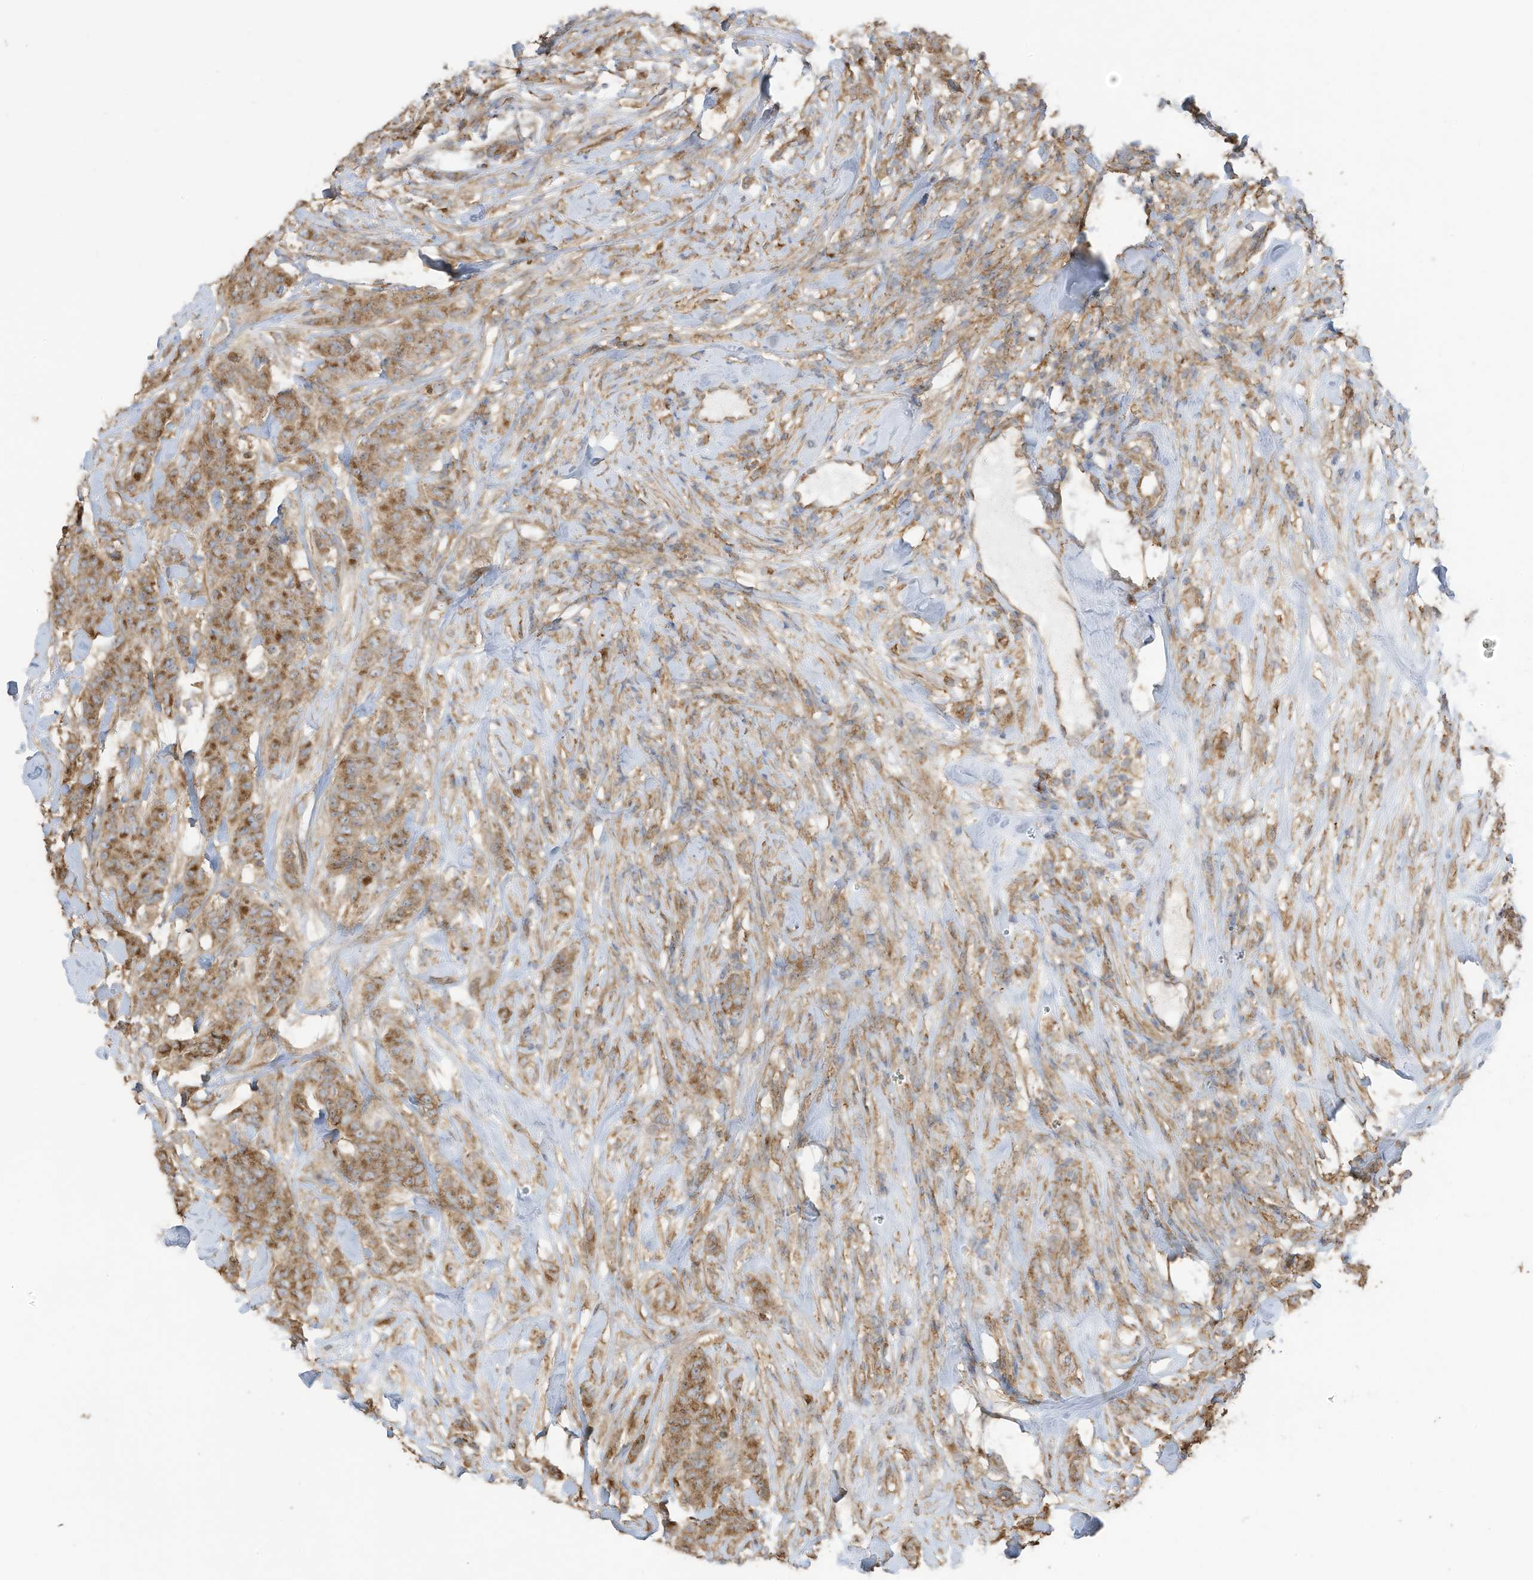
{"staining": {"intensity": "moderate", "quantity": ">75%", "location": "cytoplasmic/membranous"}, "tissue": "breast cancer", "cell_type": "Tumor cells", "image_type": "cancer", "snomed": [{"axis": "morphology", "description": "Duct carcinoma"}, {"axis": "topography", "description": "Breast"}], "caption": "The immunohistochemical stain shows moderate cytoplasmic/membranous positivity in tumor cells of intraductal carcinoma (breast) tissue.", "gene": "CGAS", "patient": {"sex": "female", "age": 40}}